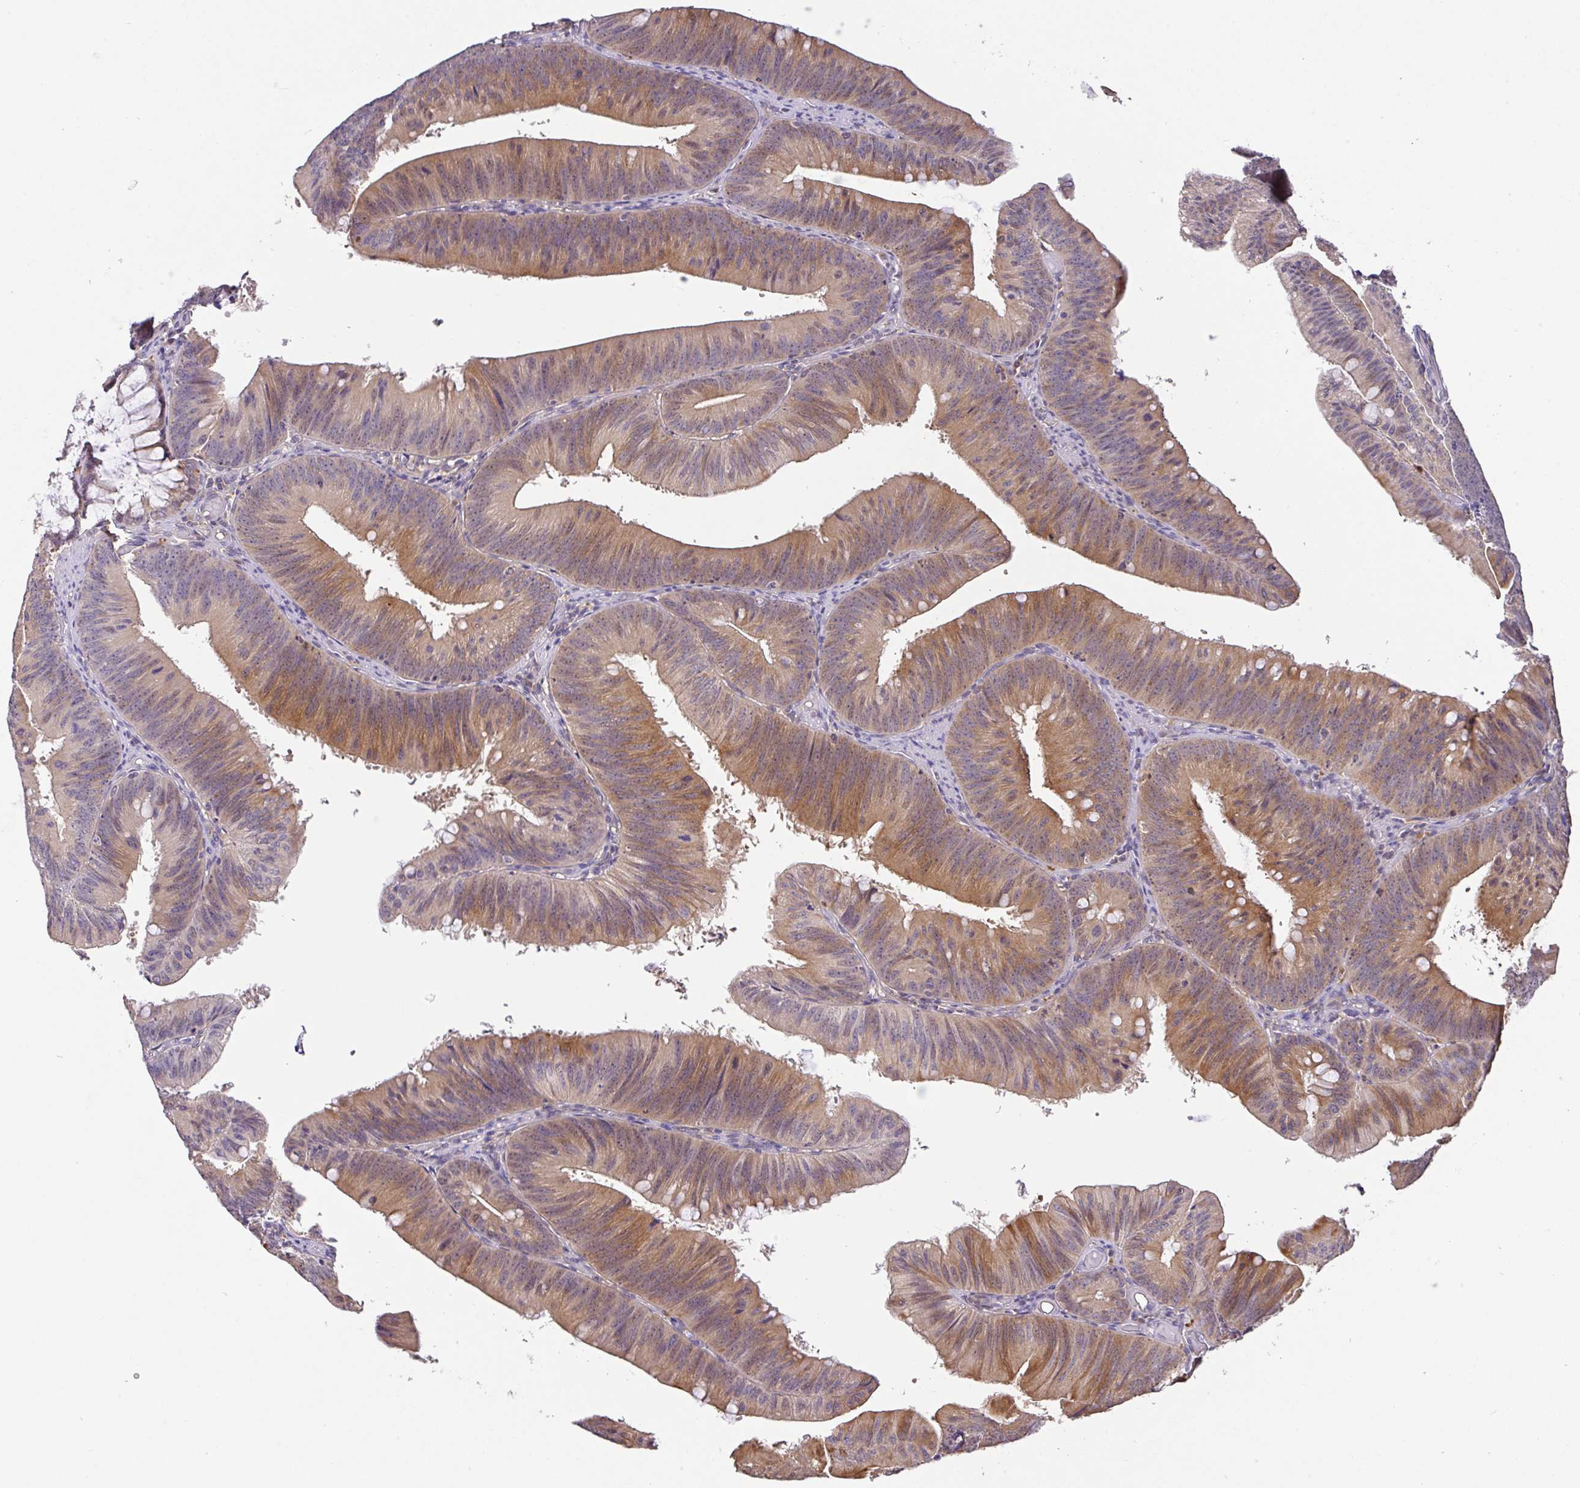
{"staining": {"intensity": "moderate", "quantity": ">75%", "location": "cytoplasmic/membranous"}, "tissue": "colorectal cancer", "cell_type": "Tumor cells", "image_type": "cancer", "snomed": [{"axis": "morphology", "description": "Adenocarcinoma, NOS"}, {"axis": "topography", "description": "Colon"}], "caption": "This is a histology image of immunohistochemistry staining of adenocarcinoma (colorectal), which shows moderate staining in the cytoplasmic/membranous of tumor cells.", "gene": "EPN3", "patient": {"sex": "male", "age": 84}}